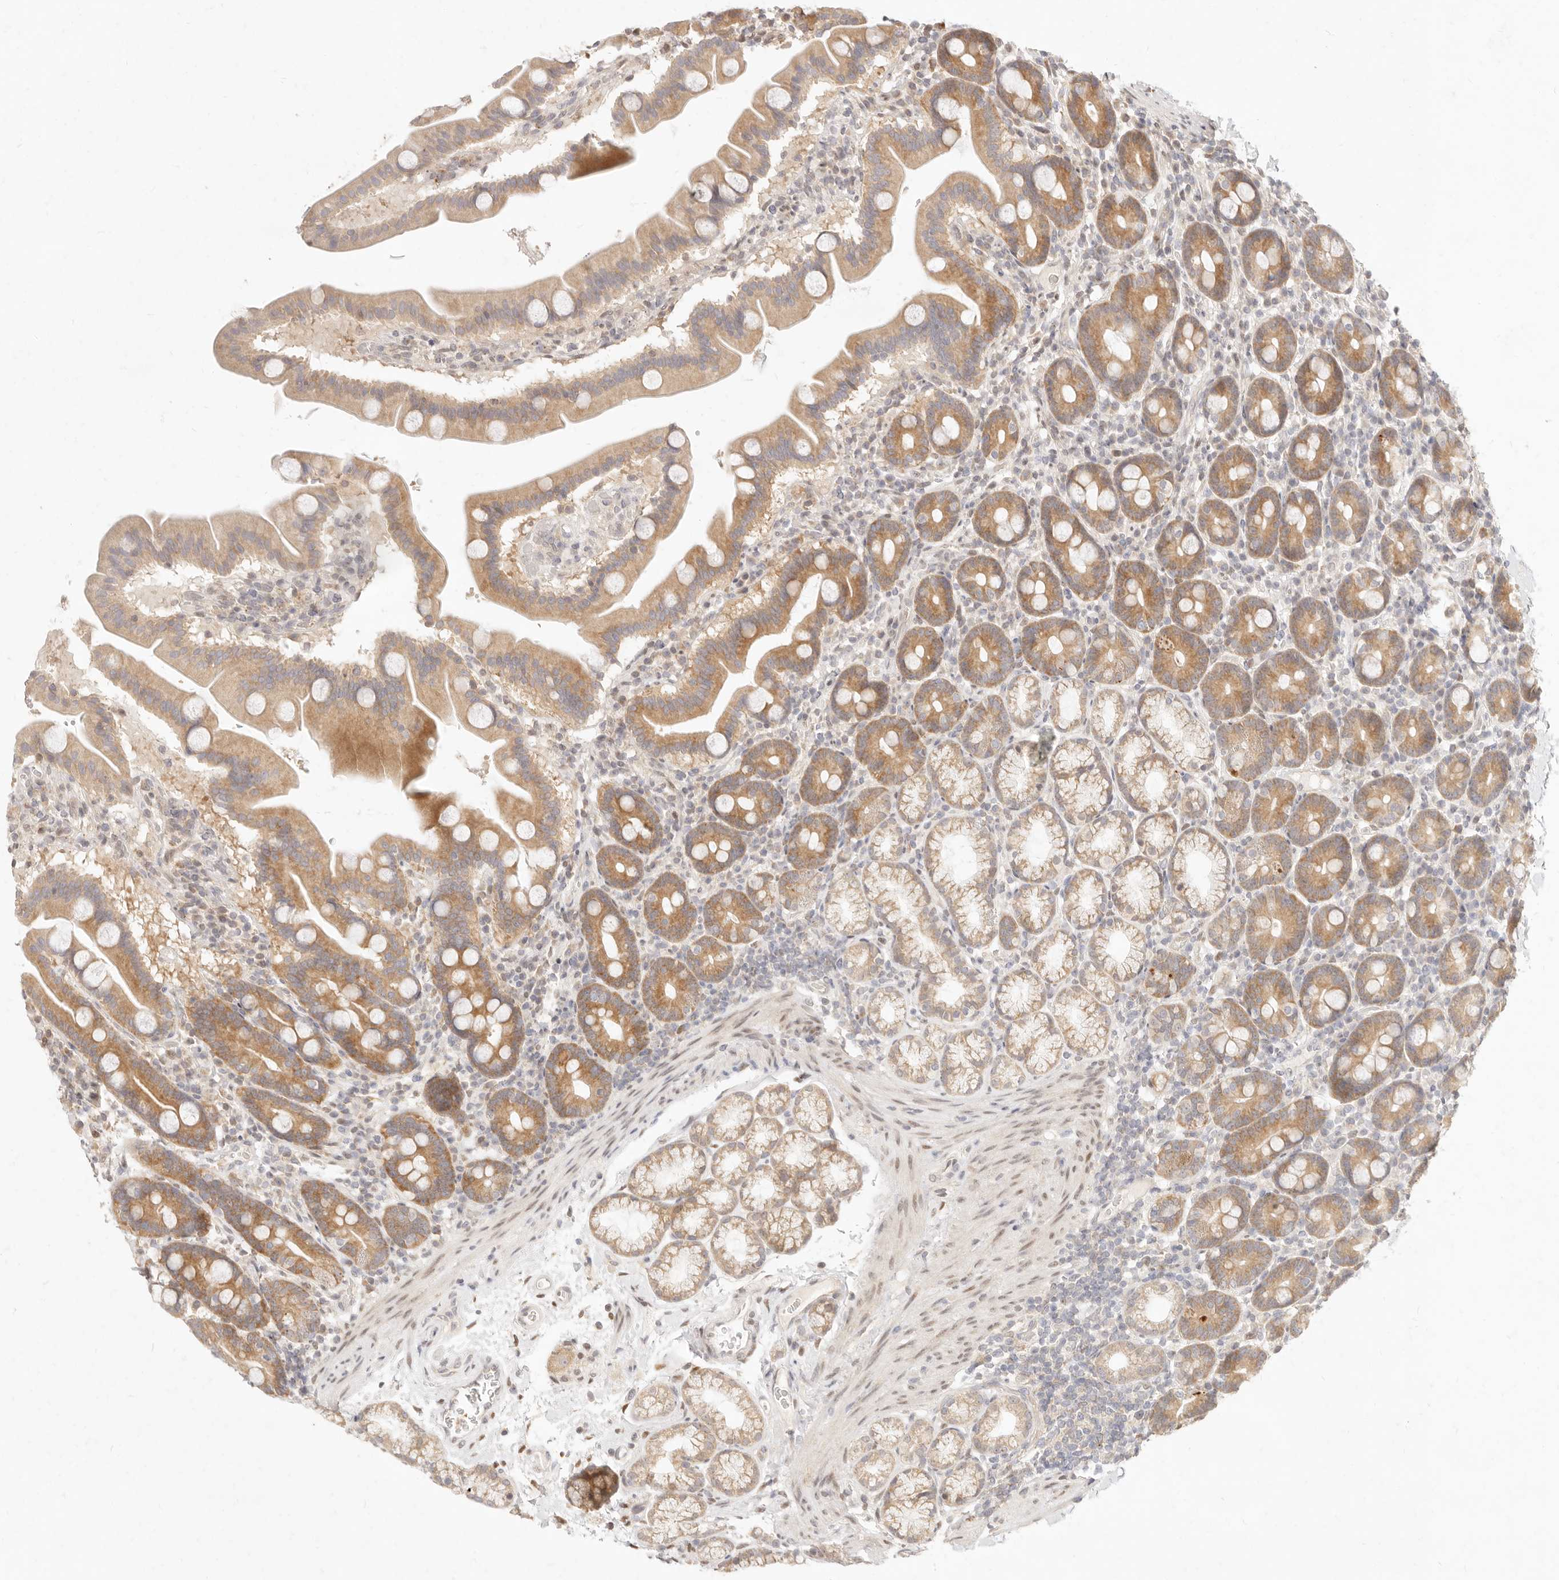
{"staining": {"intensity": "moderate", "quantity": "25%-75%", "location": "cytoplasmic/membranous"}, "tissue": "duodenum", "cell_type": "Glandular cells", "image_type": "normal", "snomed": [{"axis": "morphology", "description": "Normal tissue, NOS"}, {"axis": "topography", "description": "Duodenum"}], "caption": "Immunohistochemistry (IHC) of normal human duodenum demonstrates medium levels of moderate cytoplasmic/membranous staining in about 25%-75% of glandular cells.", "gene": "ASCL3", "patient": {"sex": "male", "age": 54}}